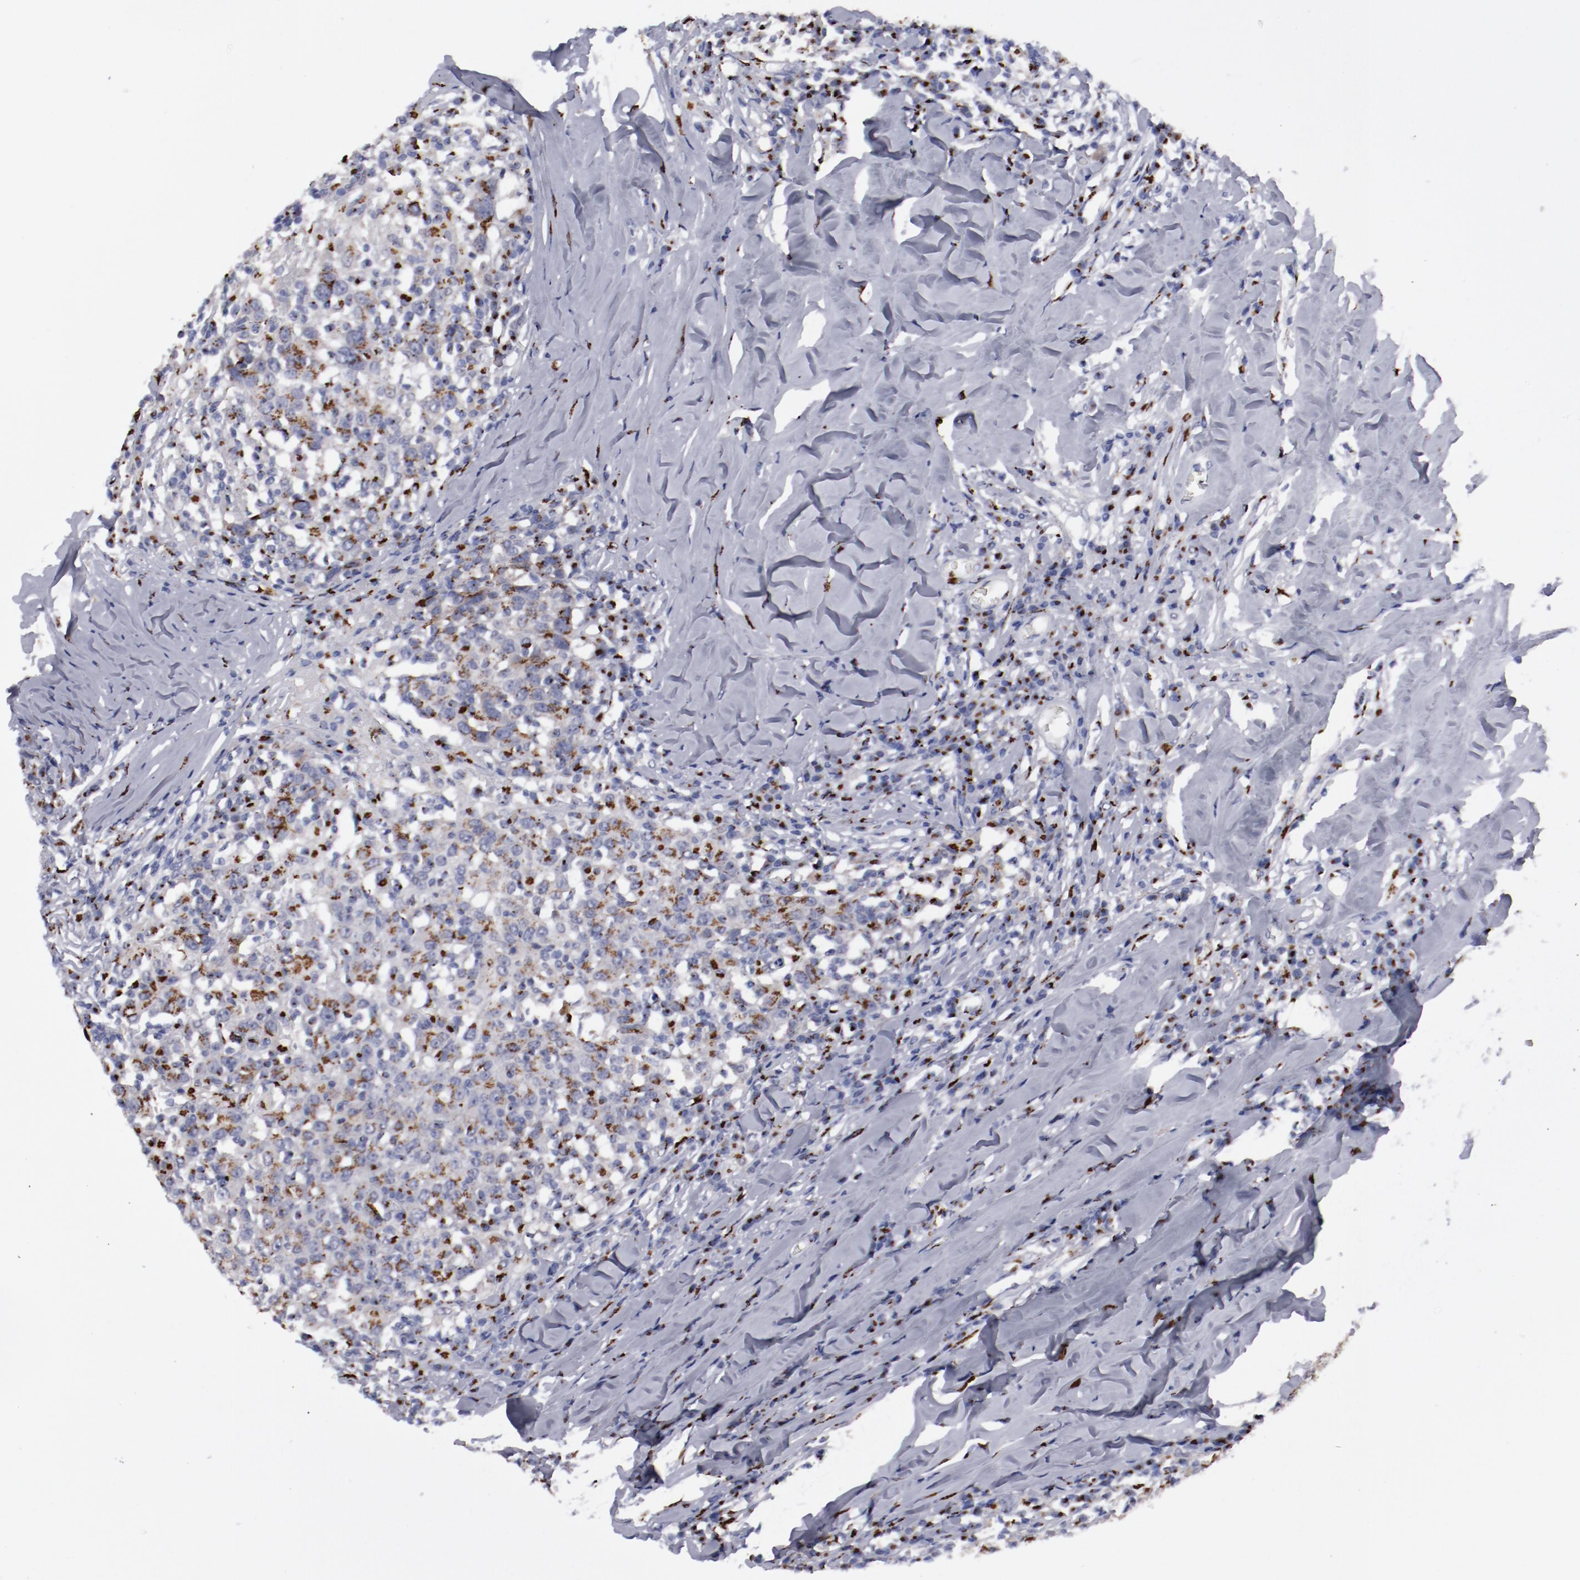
{"staining": {"intensity": "strong", "quantity": ">75%", "location": "cytoplasmic/membranous"}, "tissue": "head and neck cancer", "cell_type": "Tumor cells", "image_type": "cancer", "snomed": [{"axis": "morphology", "description": "Adenocarcinoma, NOS"}, {"axis": "topography", "description": "Salivary gland"}, {"axis": "topography", "description": "Head-Neck"}], "caption": "Immunohistochemical staining of human adenocarcinoma (head and neck) reveals strong cytoplasmic/membranous protein positivity in approximately >75% of tumor cells. The staining was performed using DAB, with brown indicating positive protein expression. Nuclei are stained blue with hematoxylin.", "gene": "GOLIM4", "patient": {"sex": "female", "age": 65}}